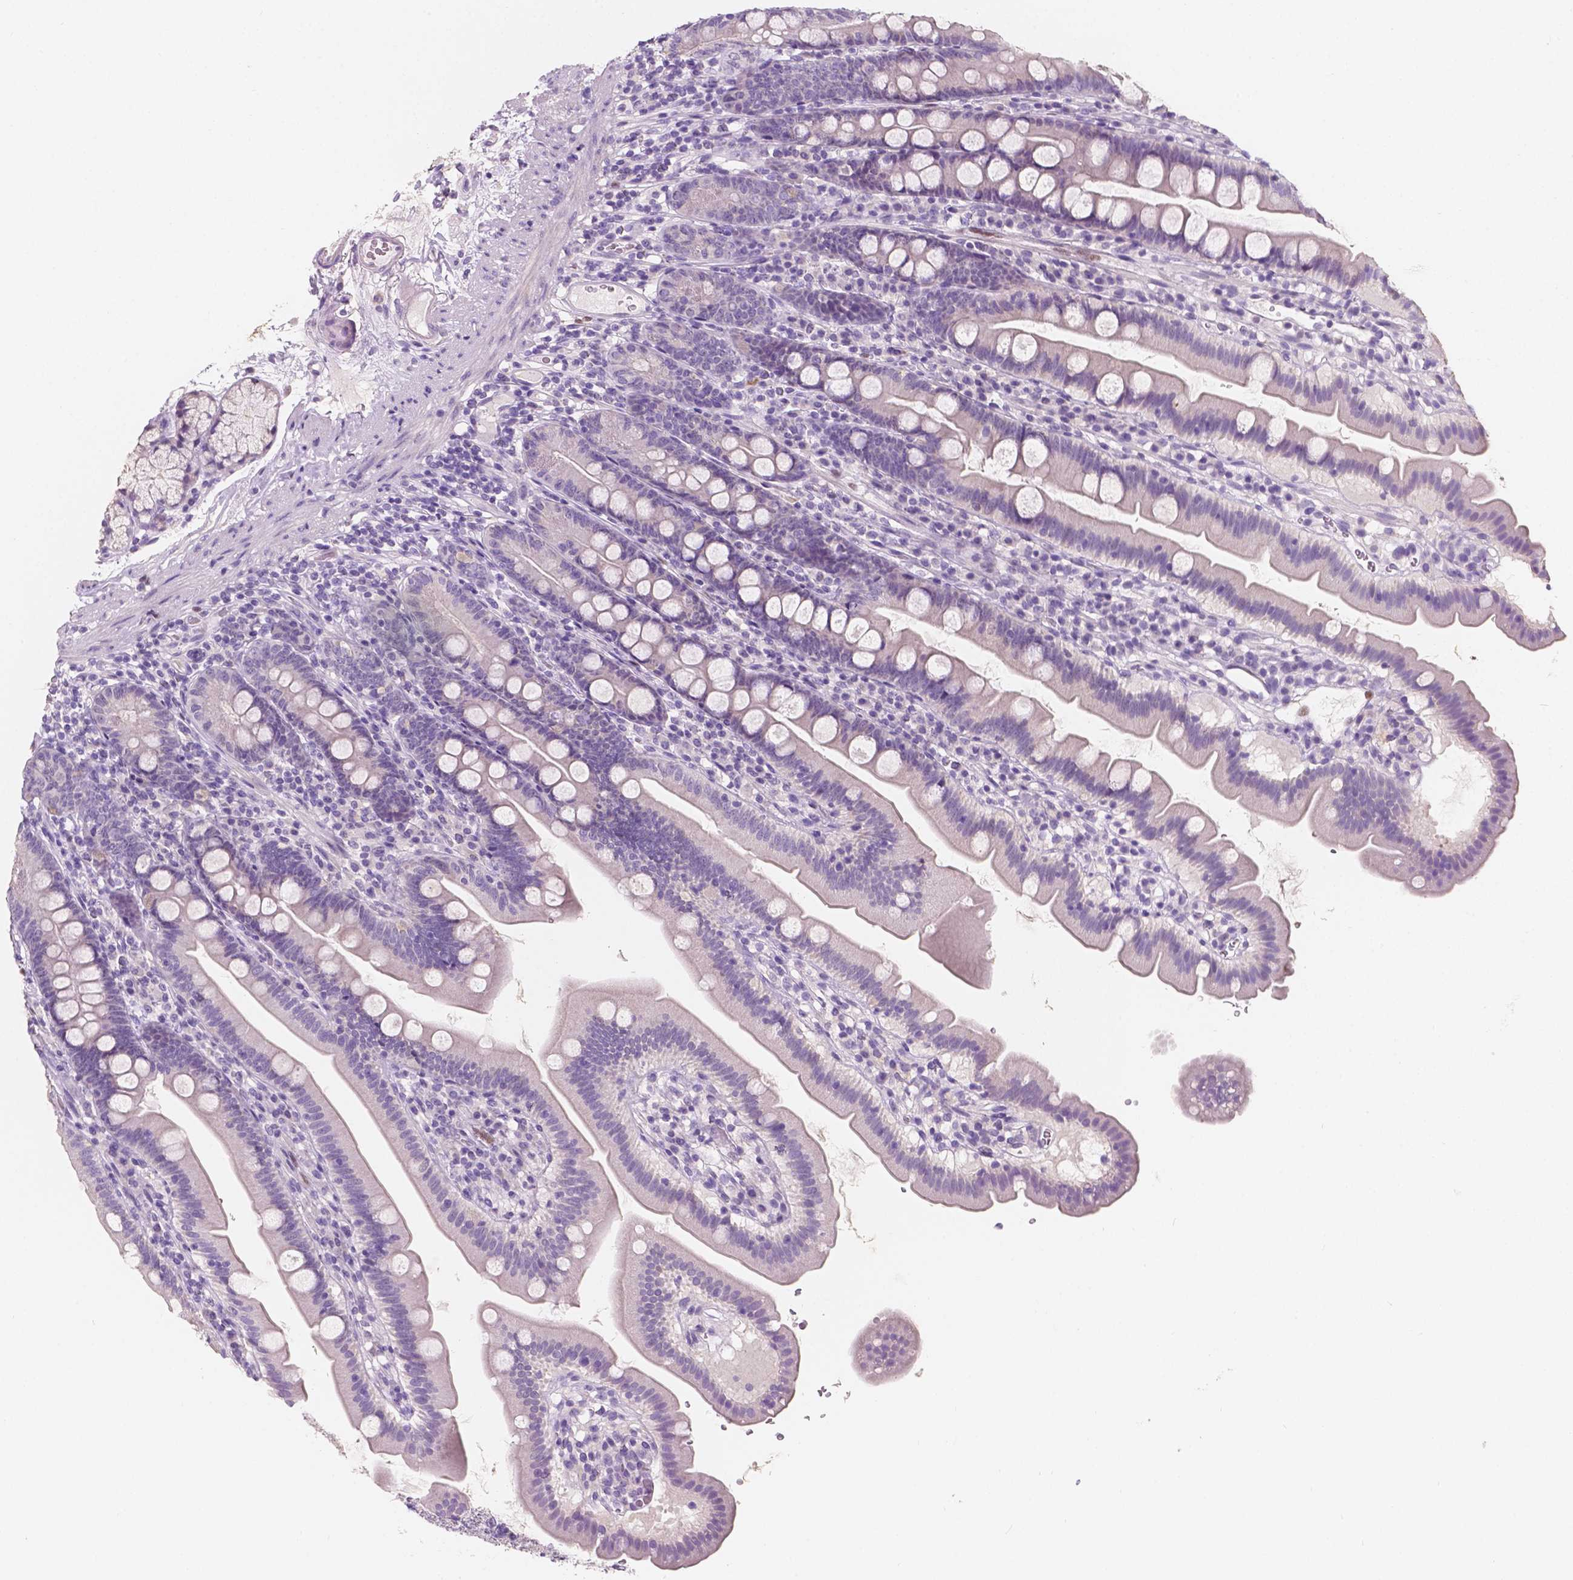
{"staining": {"intensity": "negative", "quantity": "none", "location": "none"}, "tissue": "duodenum", "cell_type": "Glandular cells", "image_type": "normal", "snomed": [{"axis": "morphology", "description": "Normal tissue, NOS"}, {"axis": "topography", "description": "Duodenum"}], "caption": "A high-resolution image shows immunohistochemistry staining of benign duodenum, which displays no significant expression in glandular cells. (Brightfield microscopy of DAB IHC at high magnification).", "gene": "TAL1", "patient": {"sex": "female", "age": 67}}